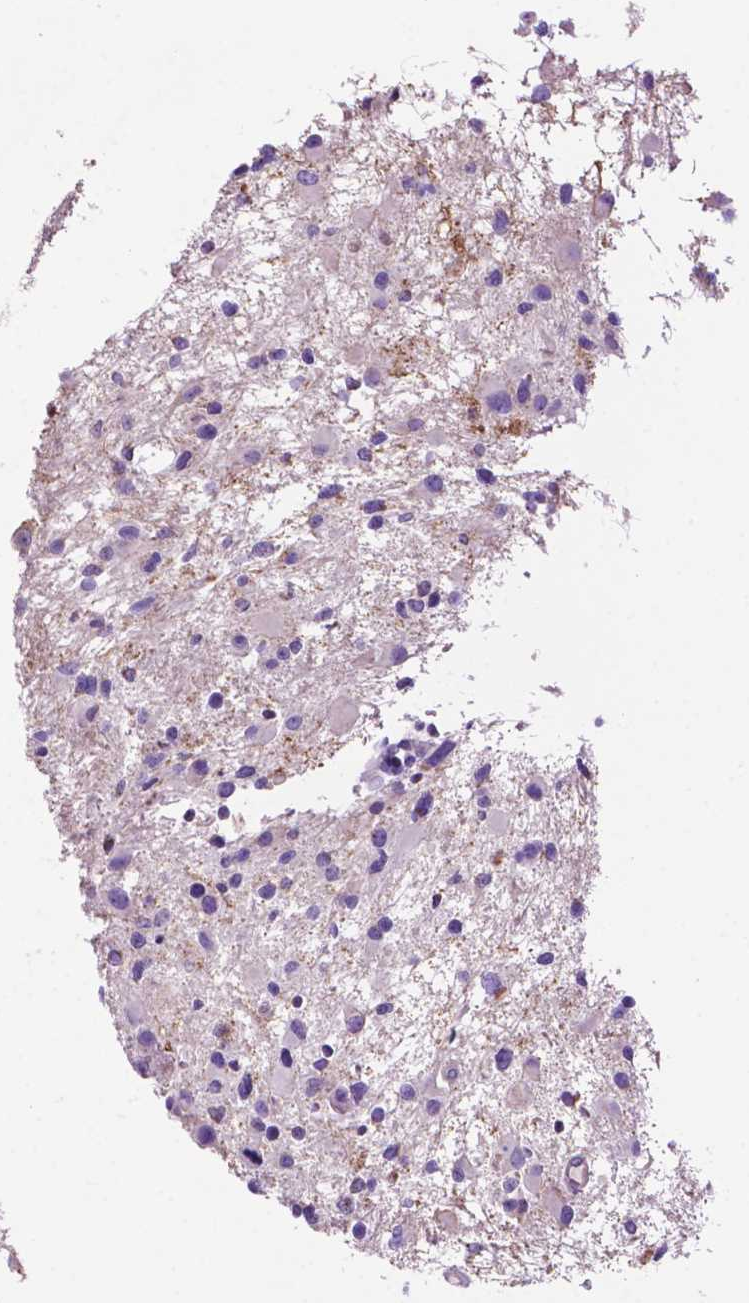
{"staining": {"intensity": "negative", "quantity": "none", "location": "none"}, "tissue": "glioma", "cell_type": "Tumor cells", "image_type": "cancer", "snomed": [{"axis": "morphology", "description": "Glioma, malignant, Low grade"}, {"axis": "topography", "description": "Brain"}], "caption": "Tumor cells are negative for brown protein staining in low-grade glioma (malignant).", "gene": "PHYHIP", "patient": {"sex": "female", "age": 32}}